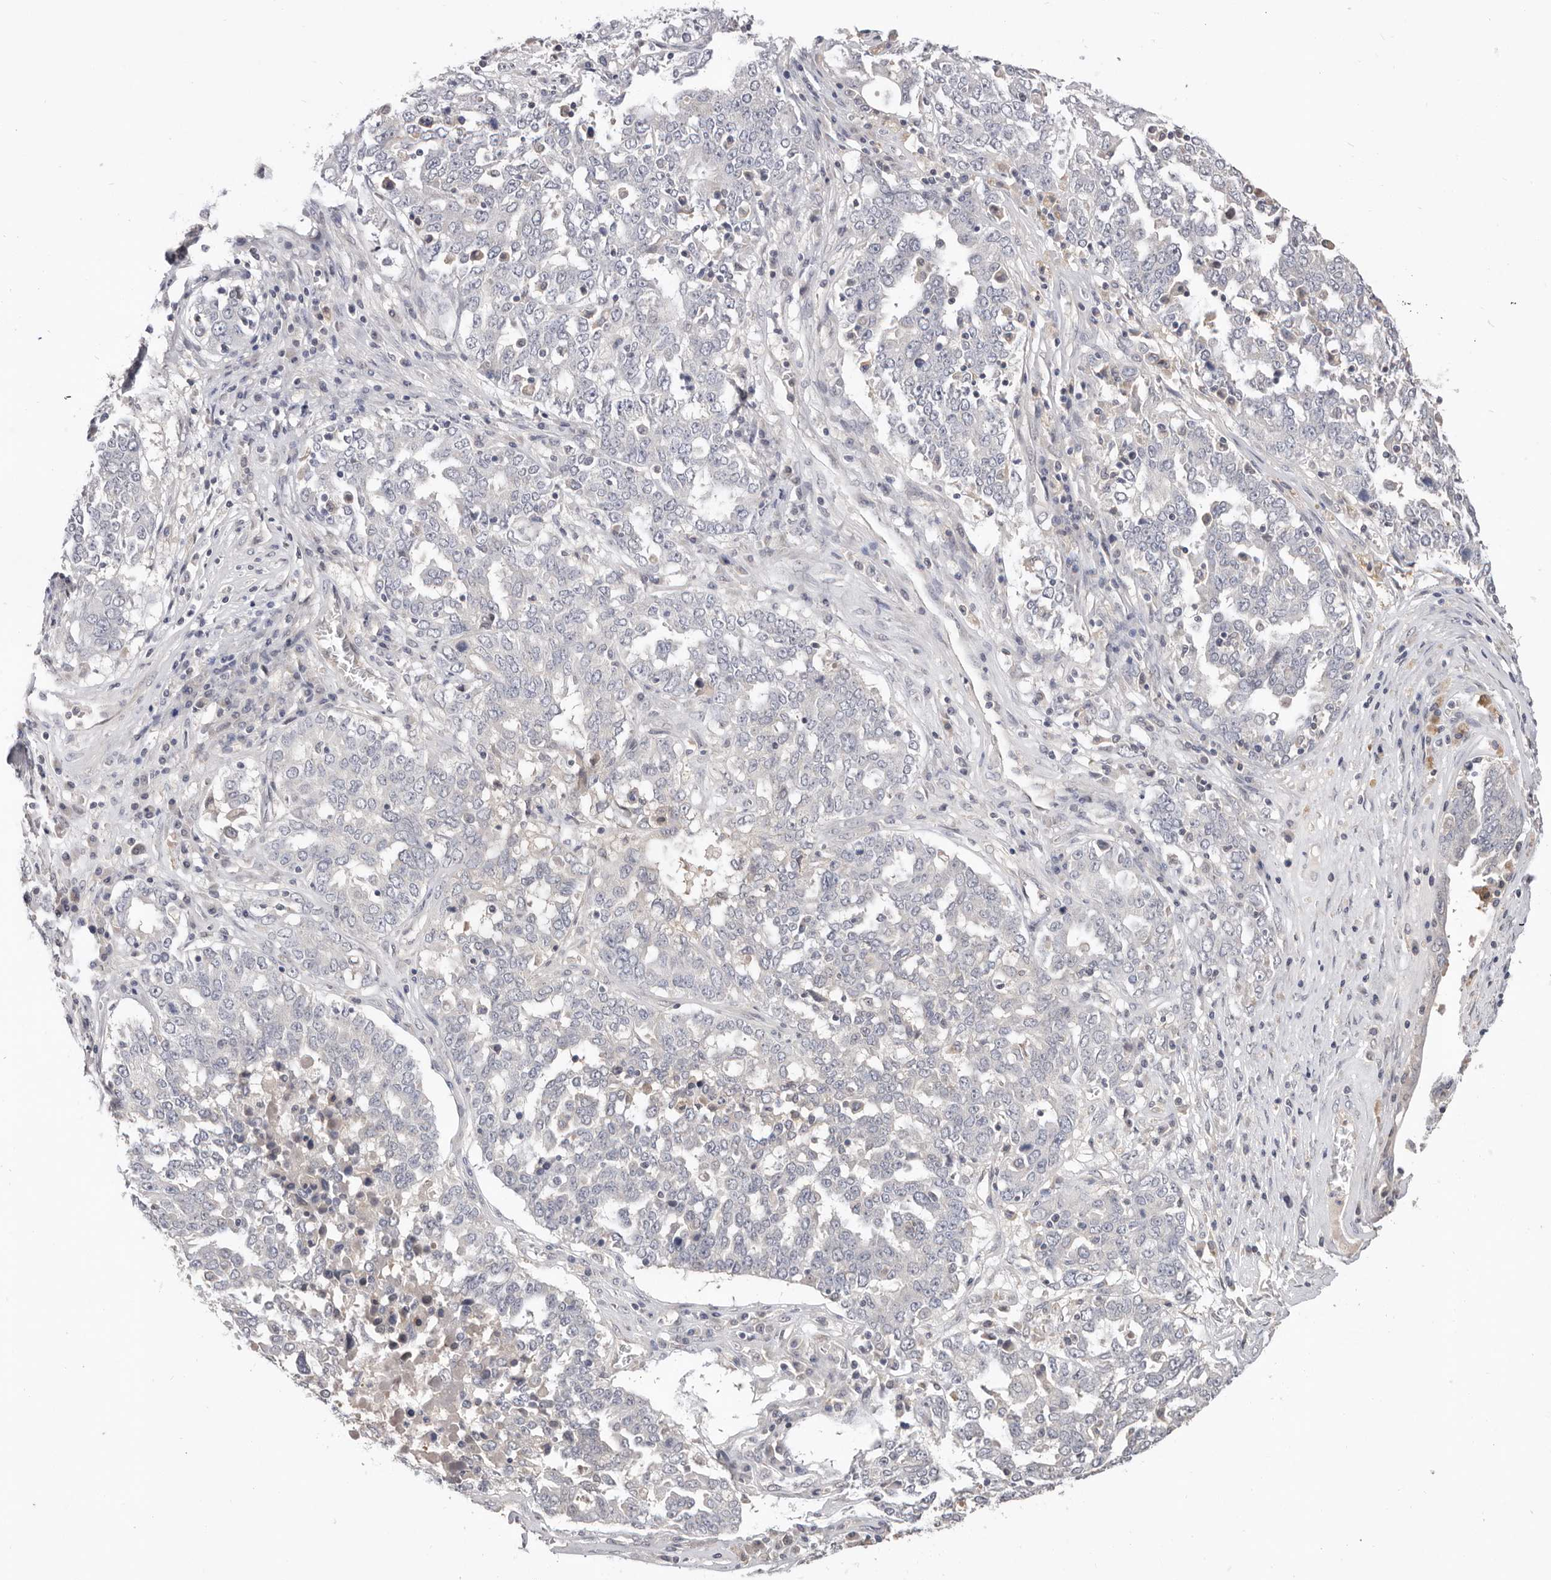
{"staining": {"intensity": "weak", "quantity": "<25%", "location": "cytoplasmic/membranous"}, "tissue": "ovarian cancer", "cell_type": "Tumor cells", "image_type": "cancer", "snomed": [{"axis": "morphology", "description": "Carcinoma, endometroid"}, {"axis": "topography", "description": "Ovary"}], "caption": "The micrograph demonstrates no staining of tumor cells in ovarian cancer.", "gene": "DOP1A", "patient": {"sex": "female", "age": 62}}